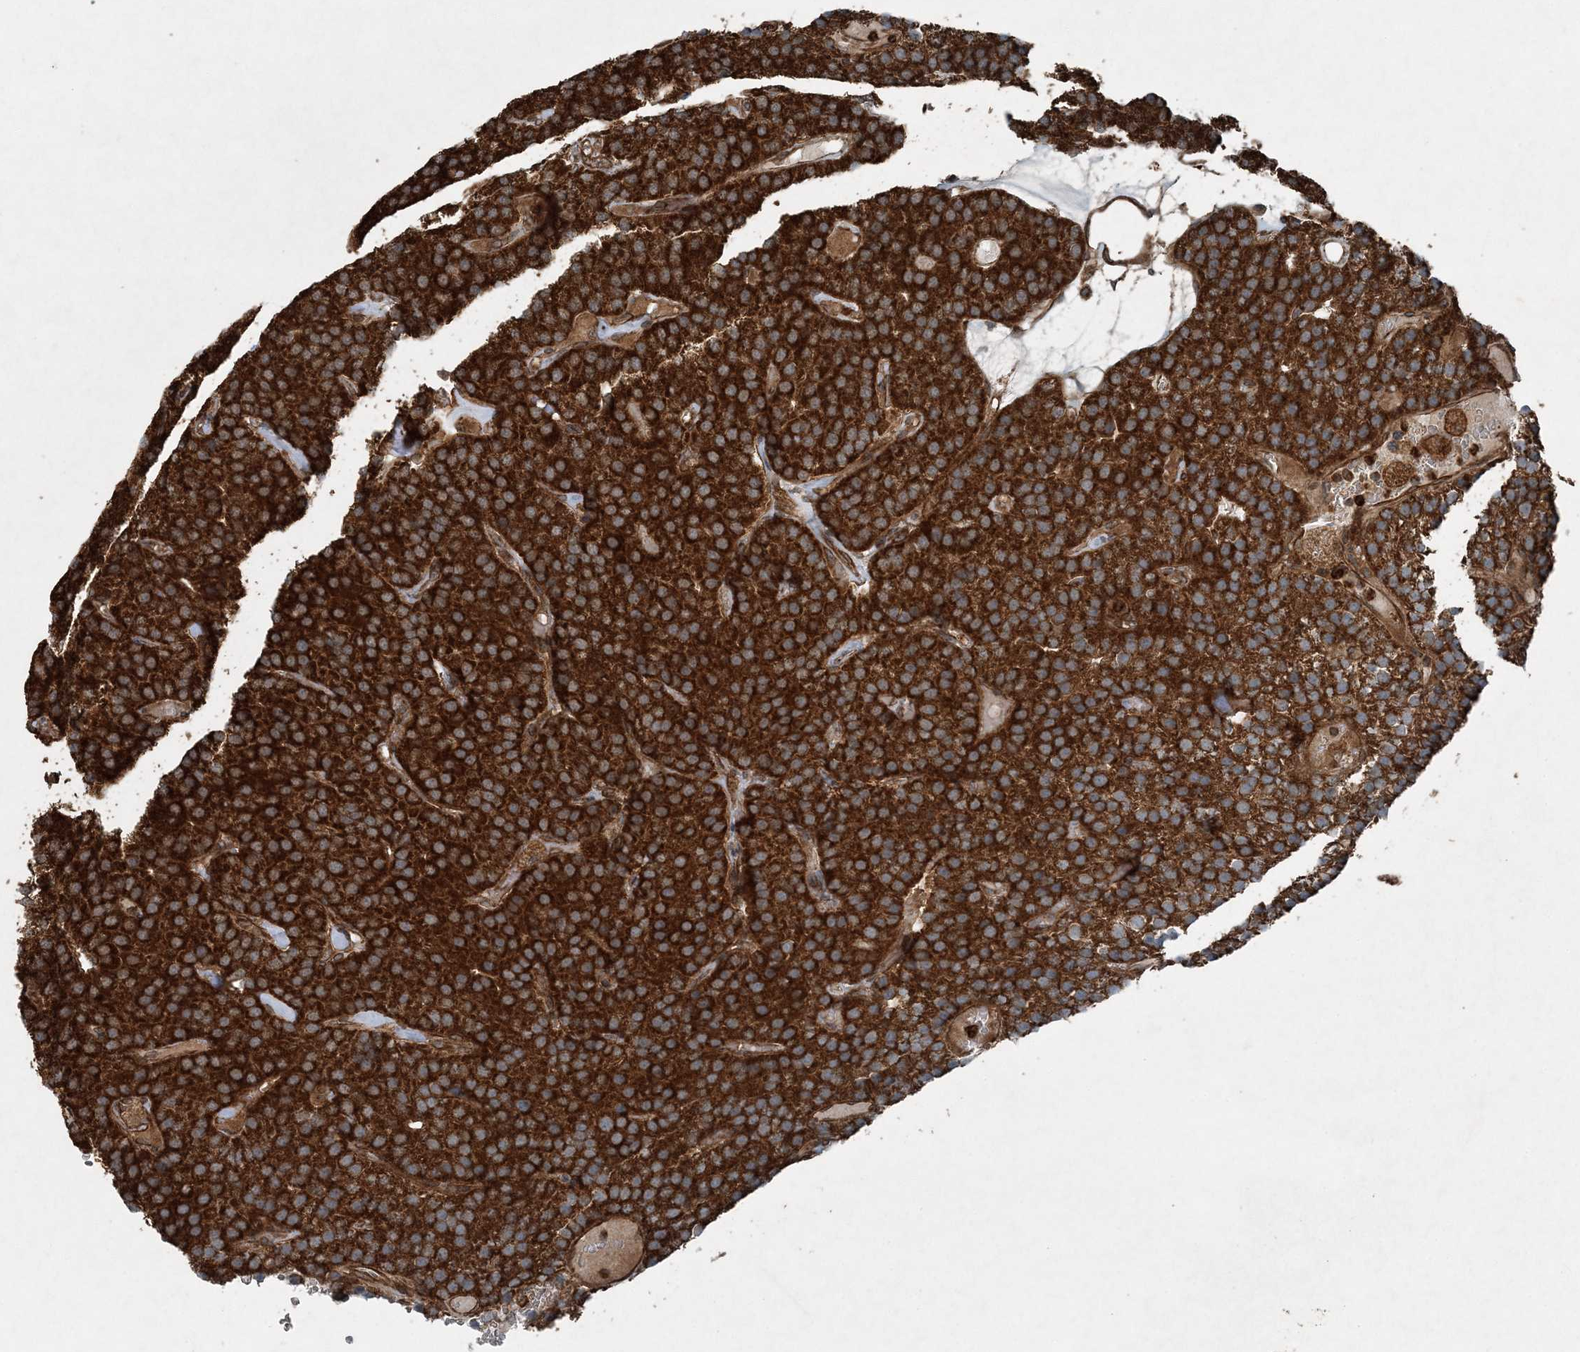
{"staining": {"intensity": "strong", "quantity": ">75%", "location": "cytoplasmic/membranous"}, "tissue": "parathyroid gland", "cell_type": "Glandular cells", "image_type": "normal", "snomed": [{"axis": "morphology", "description": "Normal tissue, NOS"}, {"axis": "morphology", "description": "Adenoma, NOS"}, {"axis": "topography", "description": "Parathyroid gland"}], "caption": "Protein expression analysis of normal human parathyroid gland reveals strong cytoplasmic/membranous staining in about >75% of glandular cells. (brown staining indicates protein expression, while blue staining denotes nuclei).", "gene": "COPS7B", "patient": {"sex": "female", "age": 86}}